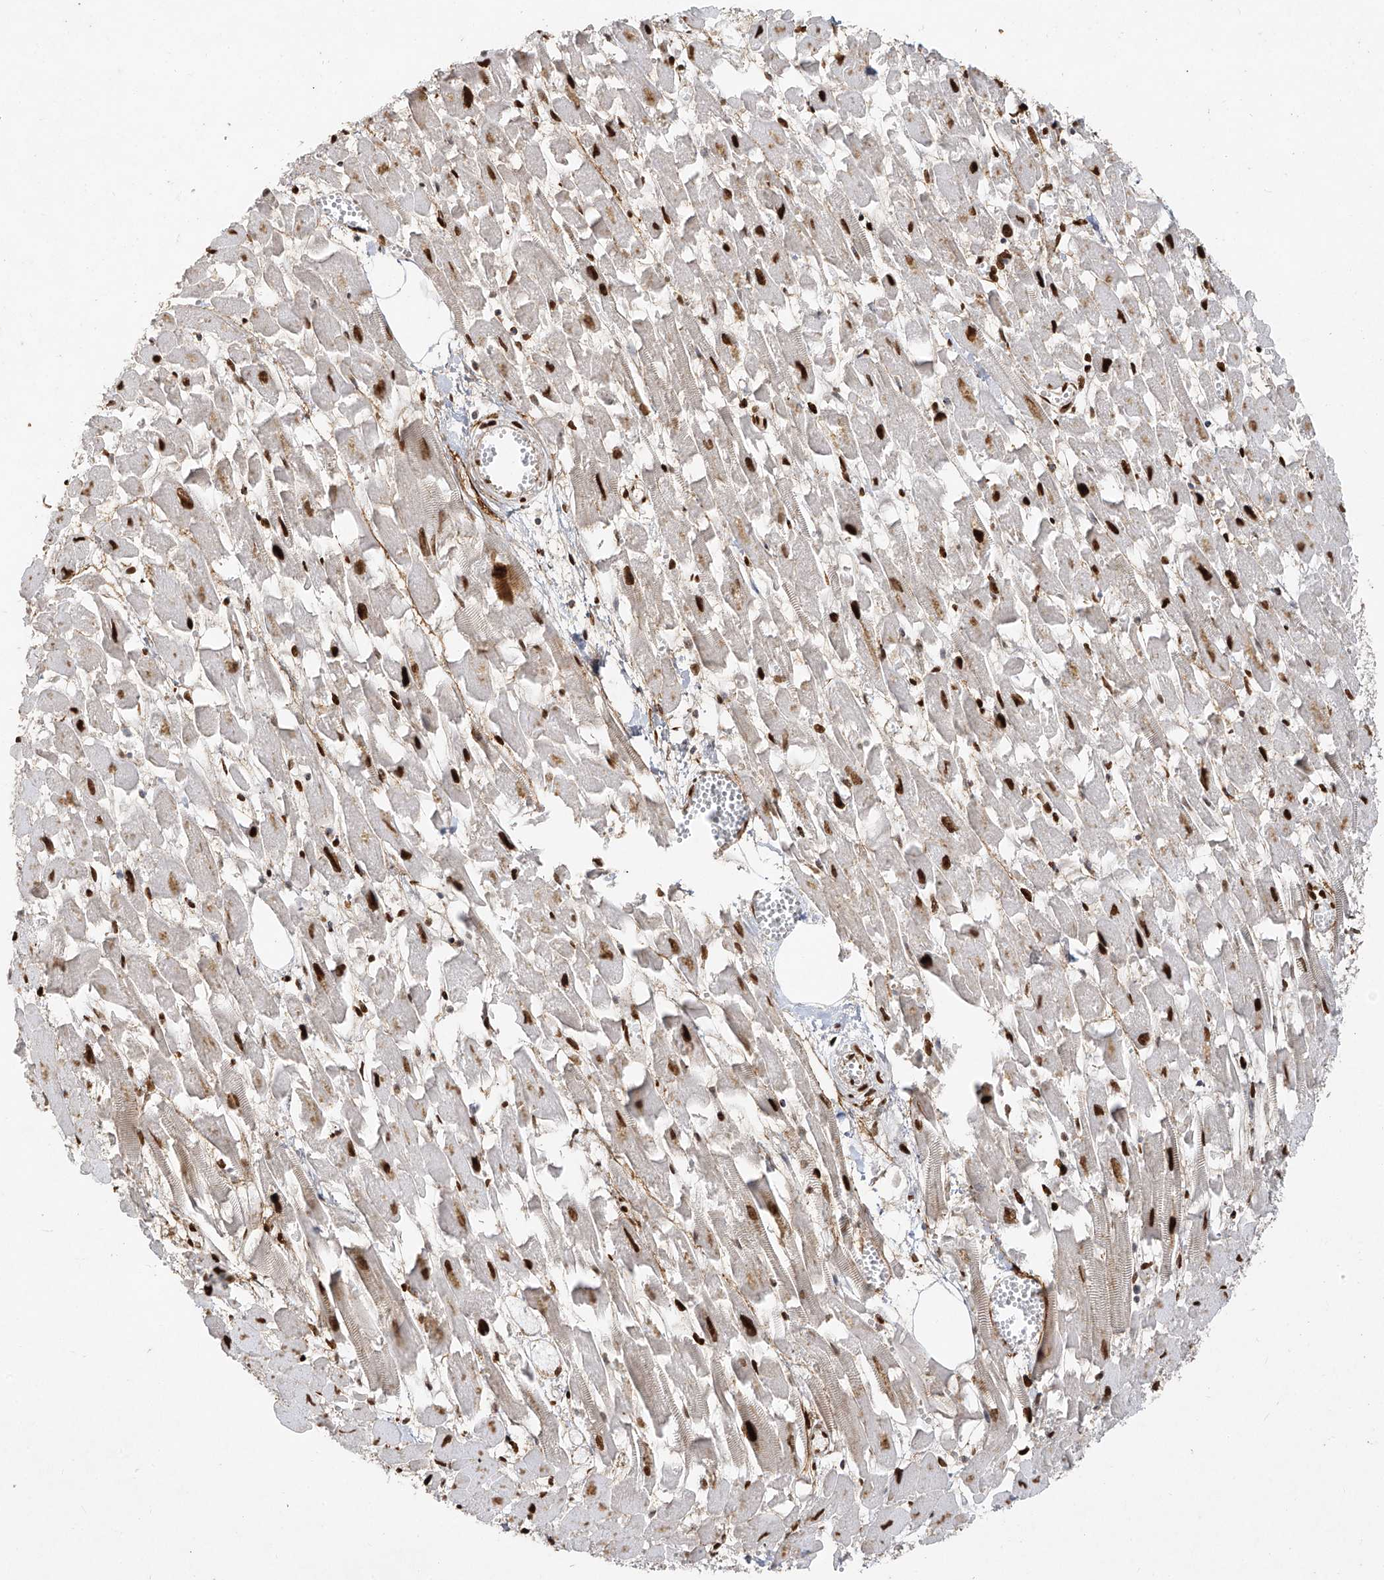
{"staining": {"intensity": "strong", "quantity": "25%-75%", "location": "cytoplasmic/membranous,nuclear"}, "tissue": "heart muscle", "cell_type": "Cardiomyocytes", "image_type": "normal", "snomed": [{"axis": "morphology", "description": "Normal tissue, NOS"}, {"axis": "topography", "description": "Heart"}], "caption": "Human heart muscle stained for a protein (brown) reveals strong cytoplasmic/membranous,nuclear positive expression in approximately 25%-75% of cardiomyocytes.", "gene": "ATRIP", "patient": {"sex": "female", "age": 64}}